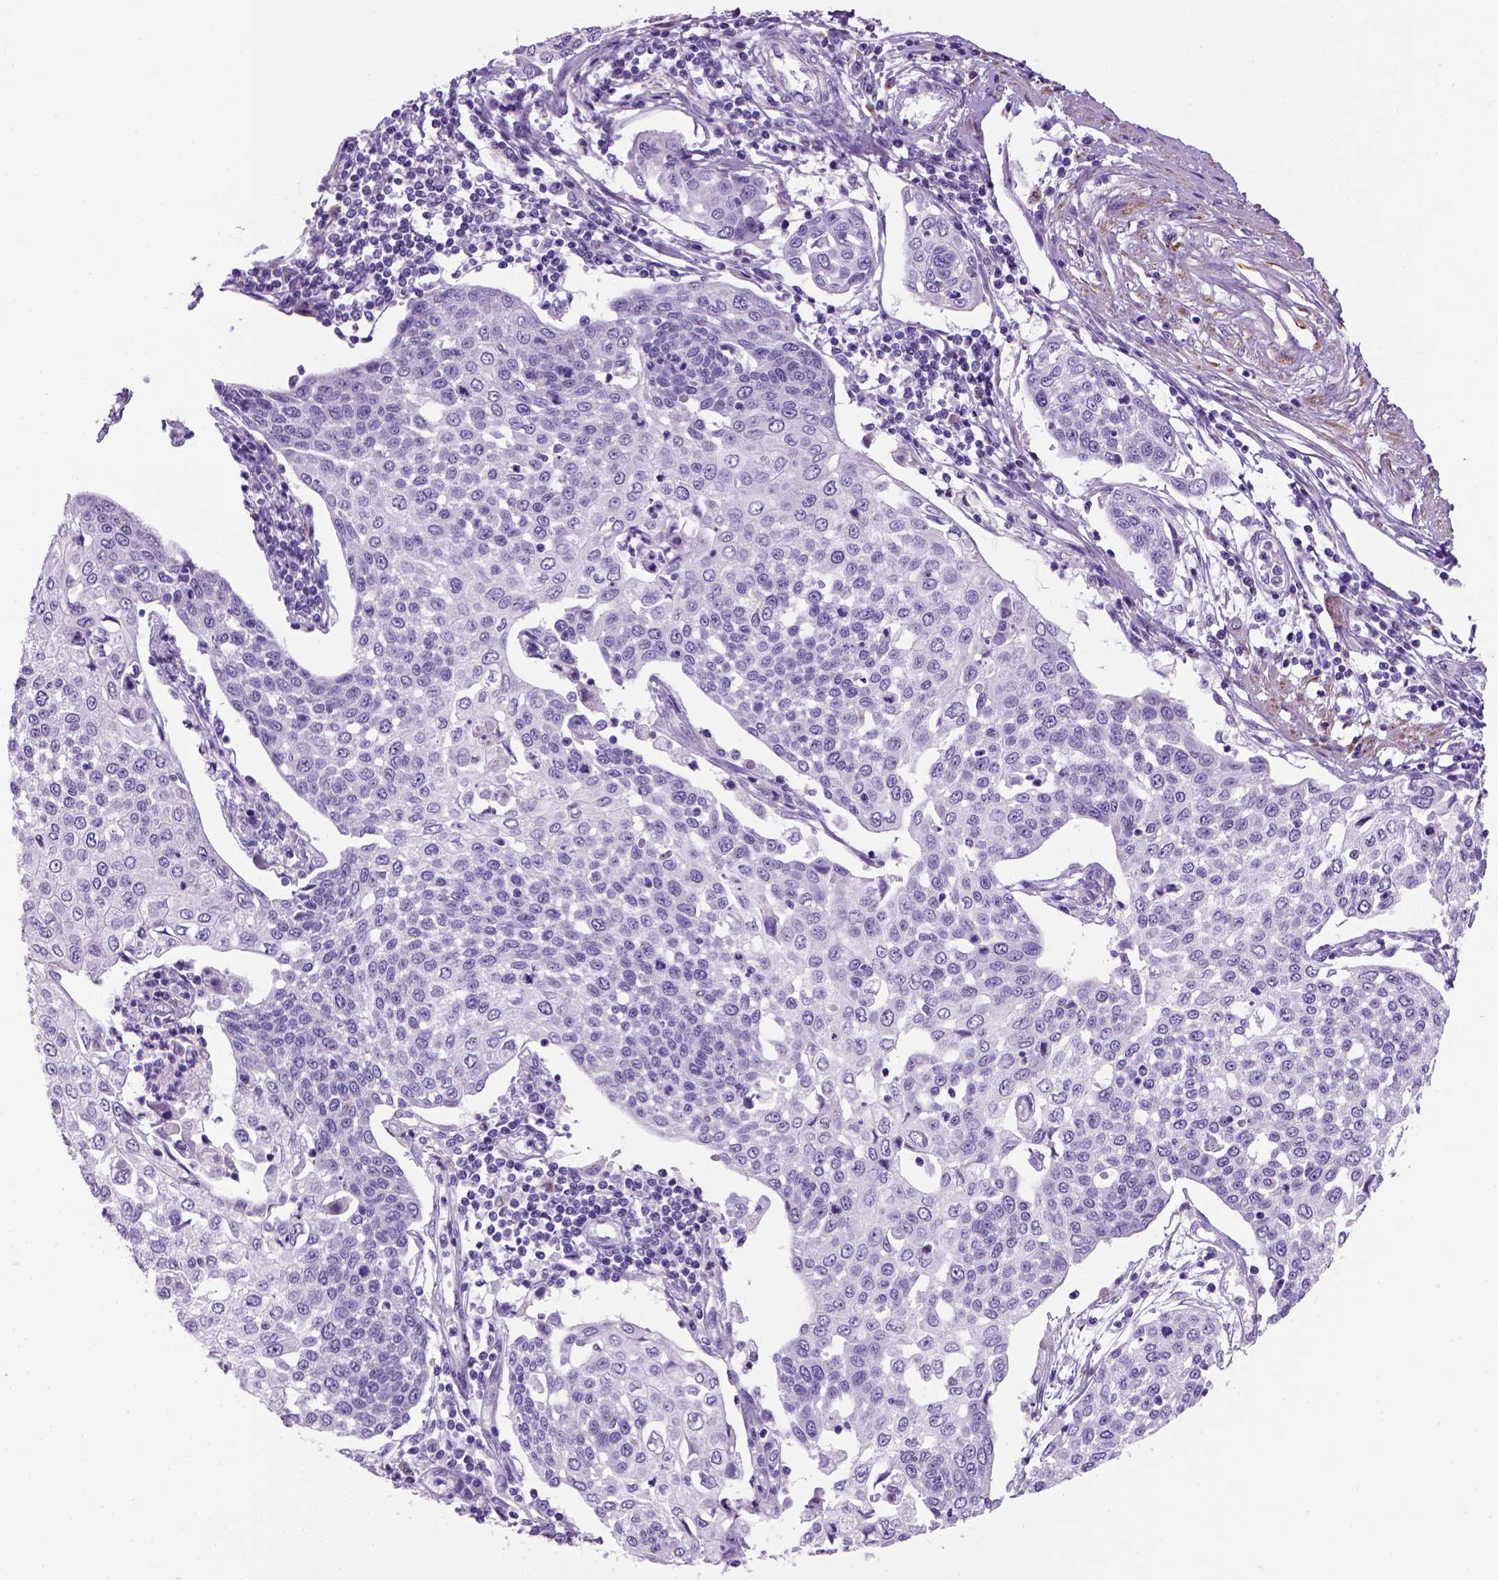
{"staining": {"intensity": "negative", "quantity": "none", "location": "none"}, "tissue": "cervical cancer", "cell_type": "Tumor cells", "image_type": "cancer", "snomed": [{"axis": "morphology", "description": "Squamous cell carcinoma, NOS"}, {"axis": "topography", "description": "Cervix"}], "caption": "Immunohistochemical staining of cervical cancer shows no significant staining in tumor cells.", "gene": "ARHGEF33", "patient": {"sex": "female", "age": 34}}